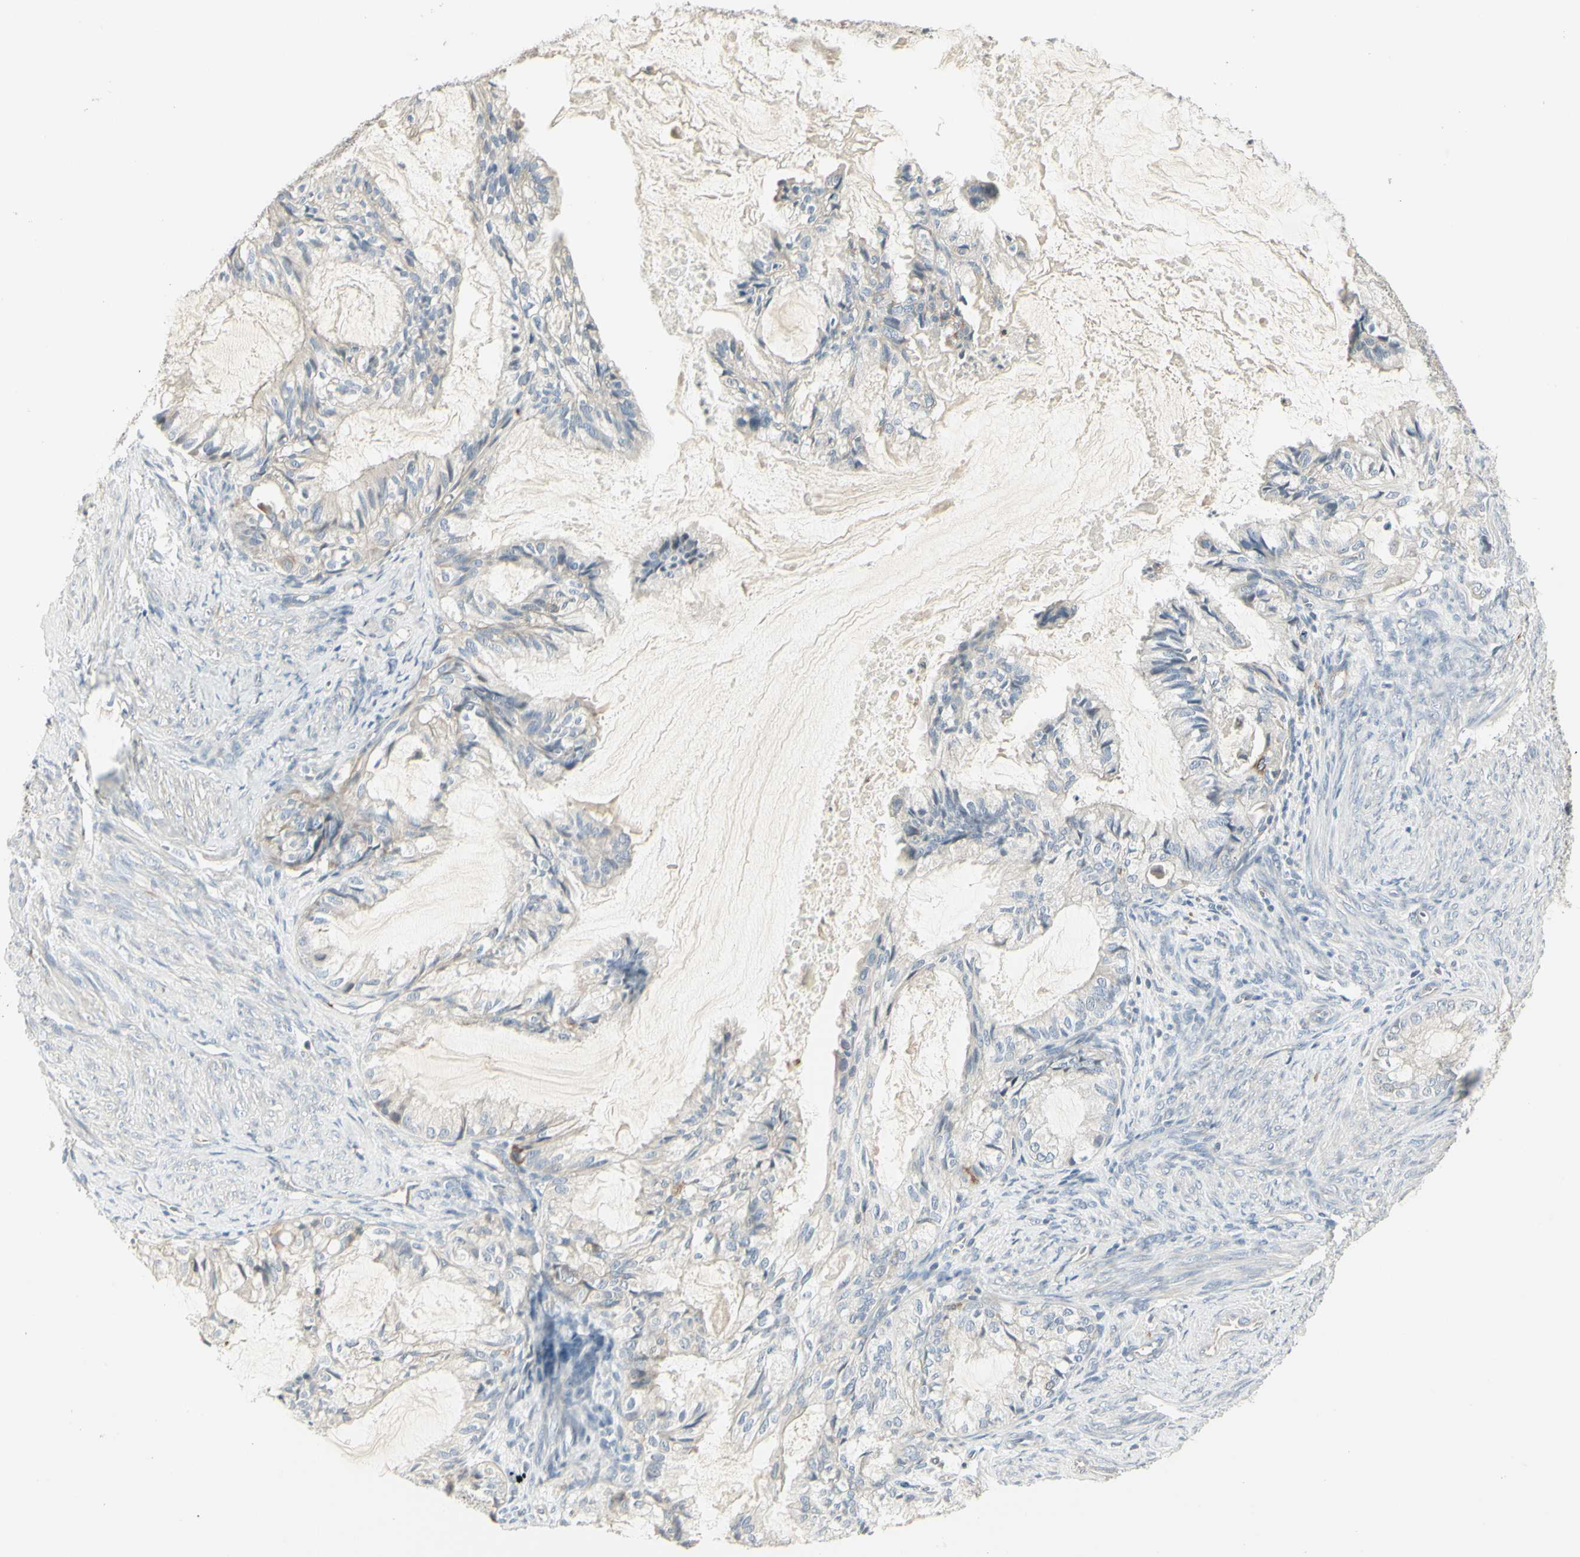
{"staining": {"intensity": "moderate", "quantity": "<25%", "location": "cytoplasmic/membranous"}, "tissue": "cervical cancer", "cell_type": "Tumor cells", "image_type": "cancer", "snomed": [{"axis": "morphology", "description": "Normal tissue, NOS"}, {"axis": "morphology", "description": "Adenocarcinoma, NOS"}, {"axis": "topography", "description": "Cervix"}, {"axis": "topography", "description": "Endometrium"}], "caption": "Cervical cancer (adenocarcinoma) tissue demonstrates moderate cytoplasmic/membranous positivity in about <25% of tumor cells The staining is performed using DAB brown chromogen to label protein expression. The nuclei are counter-stained blue using hematoxylin.", "gene": "CCNB2", "patient": {"sex": "female", "age": 86}}